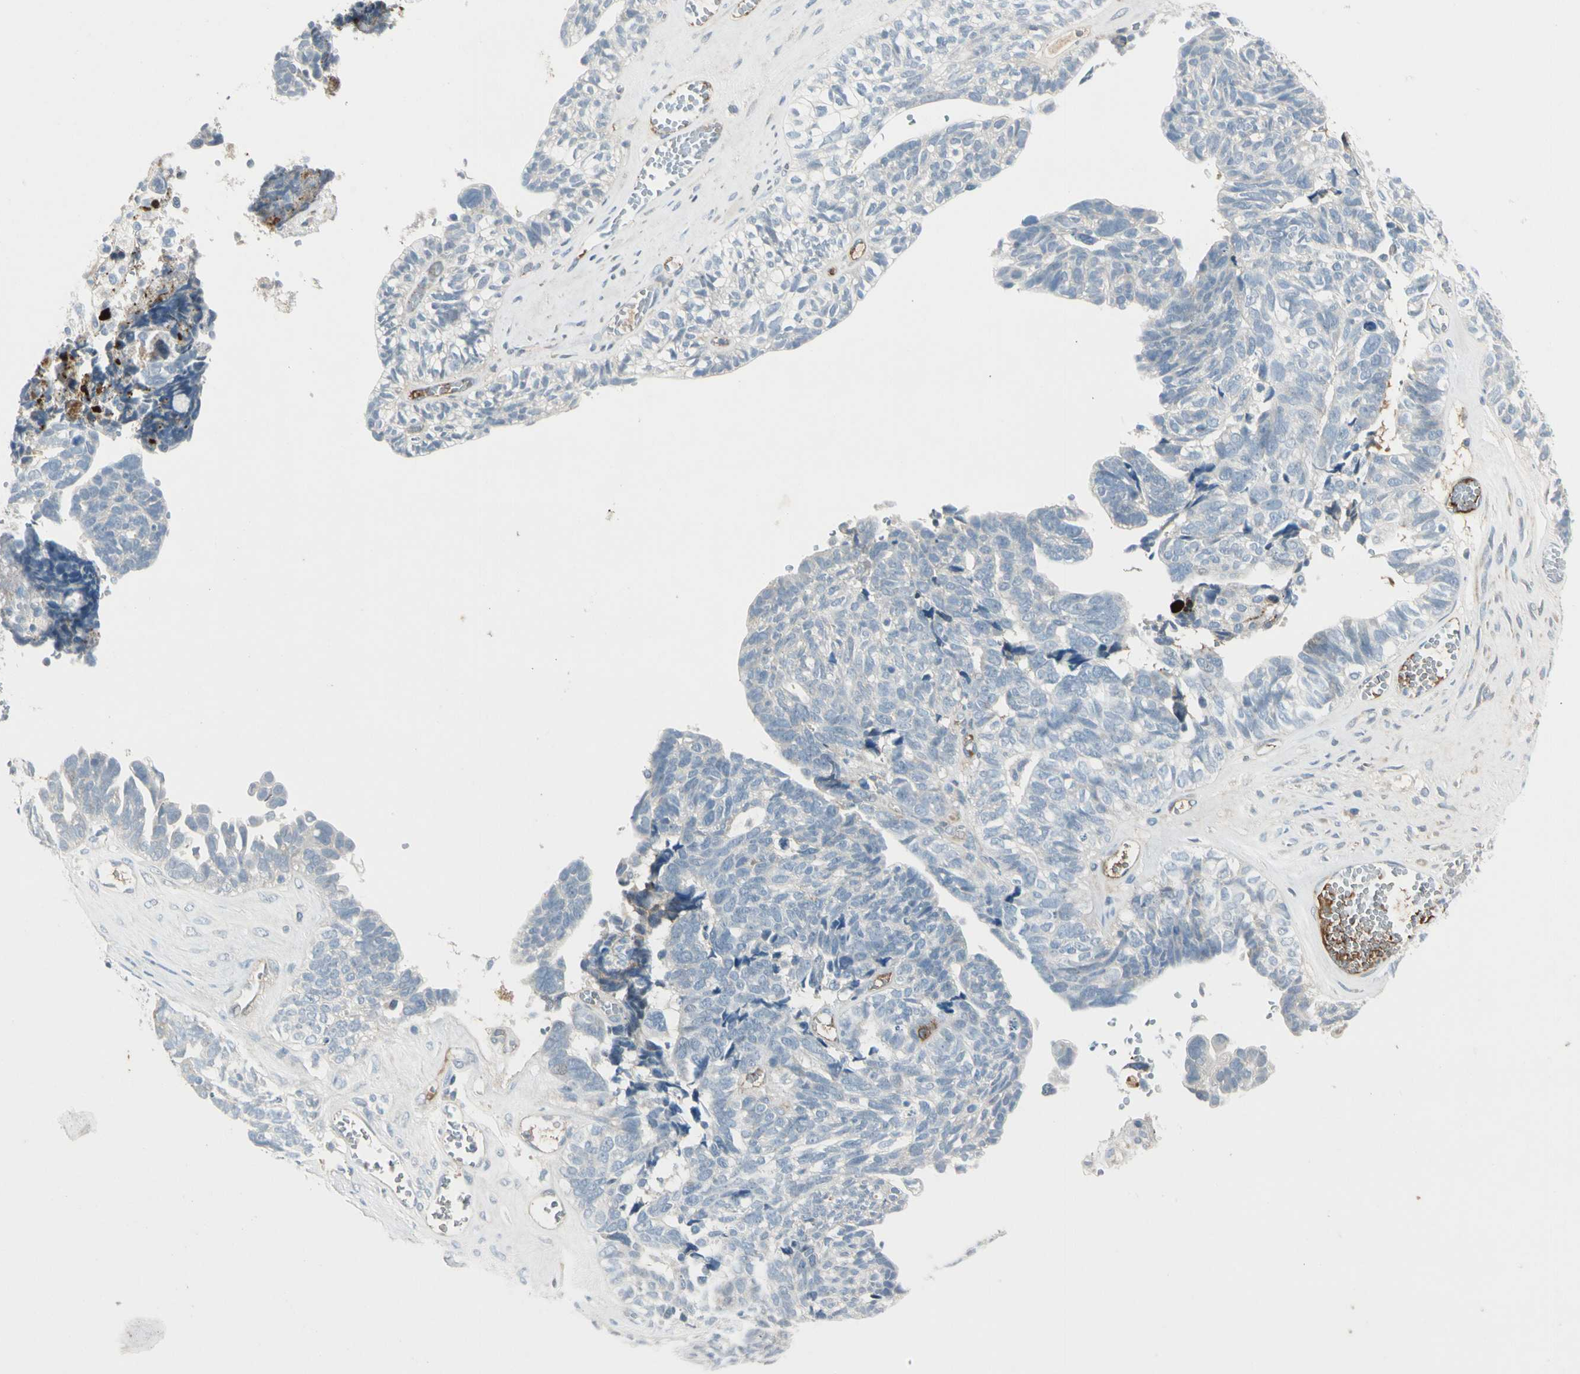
{"staining": {"intensity": "negative", "quantity": "none", "location": "none"}, "tissue": "ovarian cancer", "cell_type": "Tumor cells", "image_type": "cancer", "snomed": [{"axis": "morphology", "description": "Cystadenocarcinoma, serous, NOS"}, {"axis": "topography", "description": "Ovary"}], "caption": "Immunohistochemical staining of human ovarian cancer exhibits no significant expression in tumor cells.", "gene": "SERPIND1", "patient": {"sex": "female", "age": 79}}